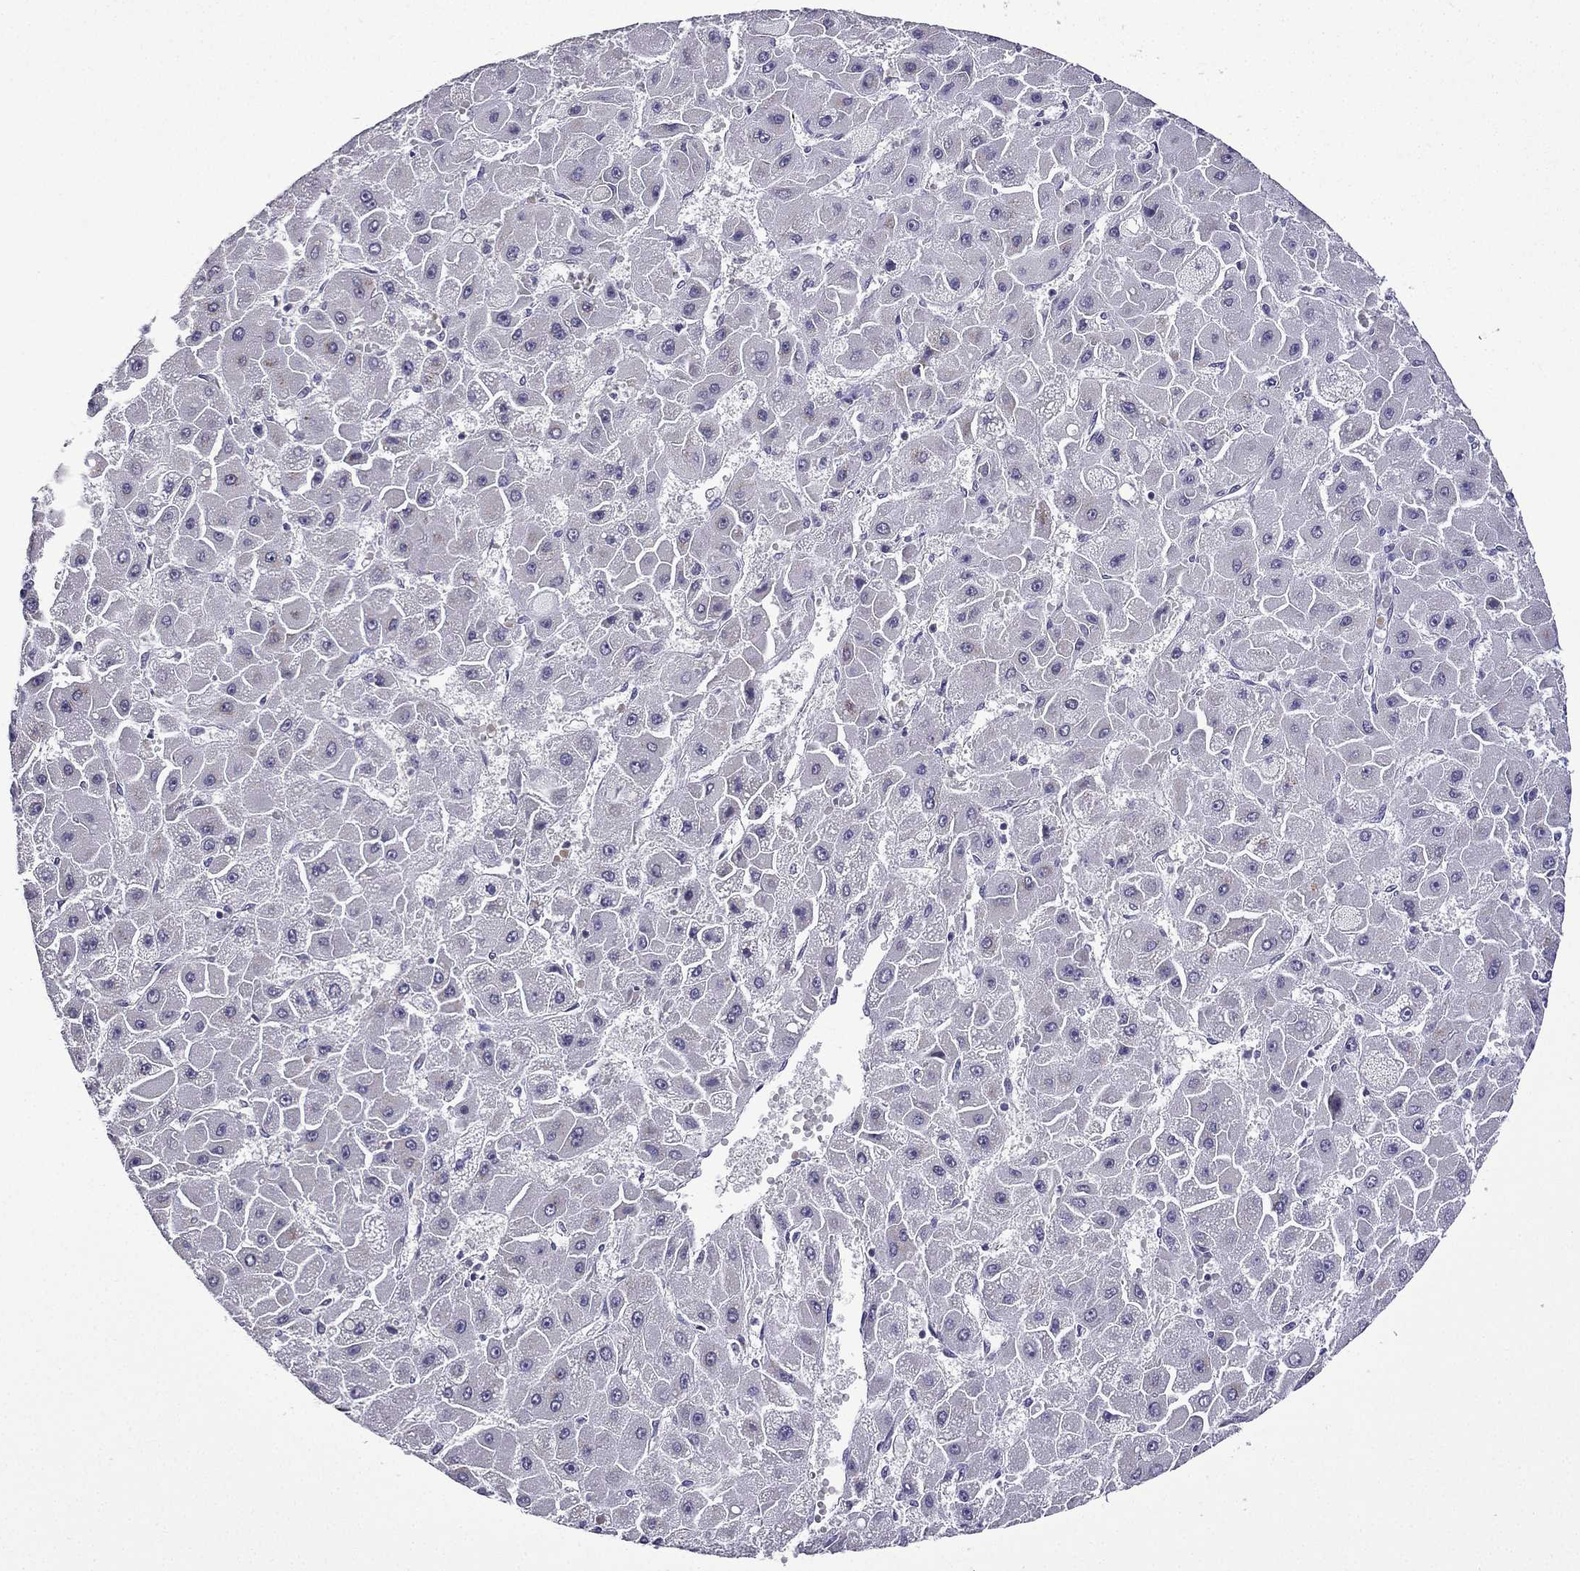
{"staining": {"intensity": "negative", "quantity": "none", "location": "none"}, "tissue": "liver cancer", "cell_type": "Tumor cells", "image_type": "cancer", "snomed": [{"axis": "morphology", "description": "Carcinoma, Hepatocellular, NOS"}, {"axis": "topography", "description": "Liver"}], "caption": "Tumor cells show no significant protein staining in hepatocellular carcinoma (liver).", "gene": "TTN", "patient": {"sex": "female", "age": 25}}